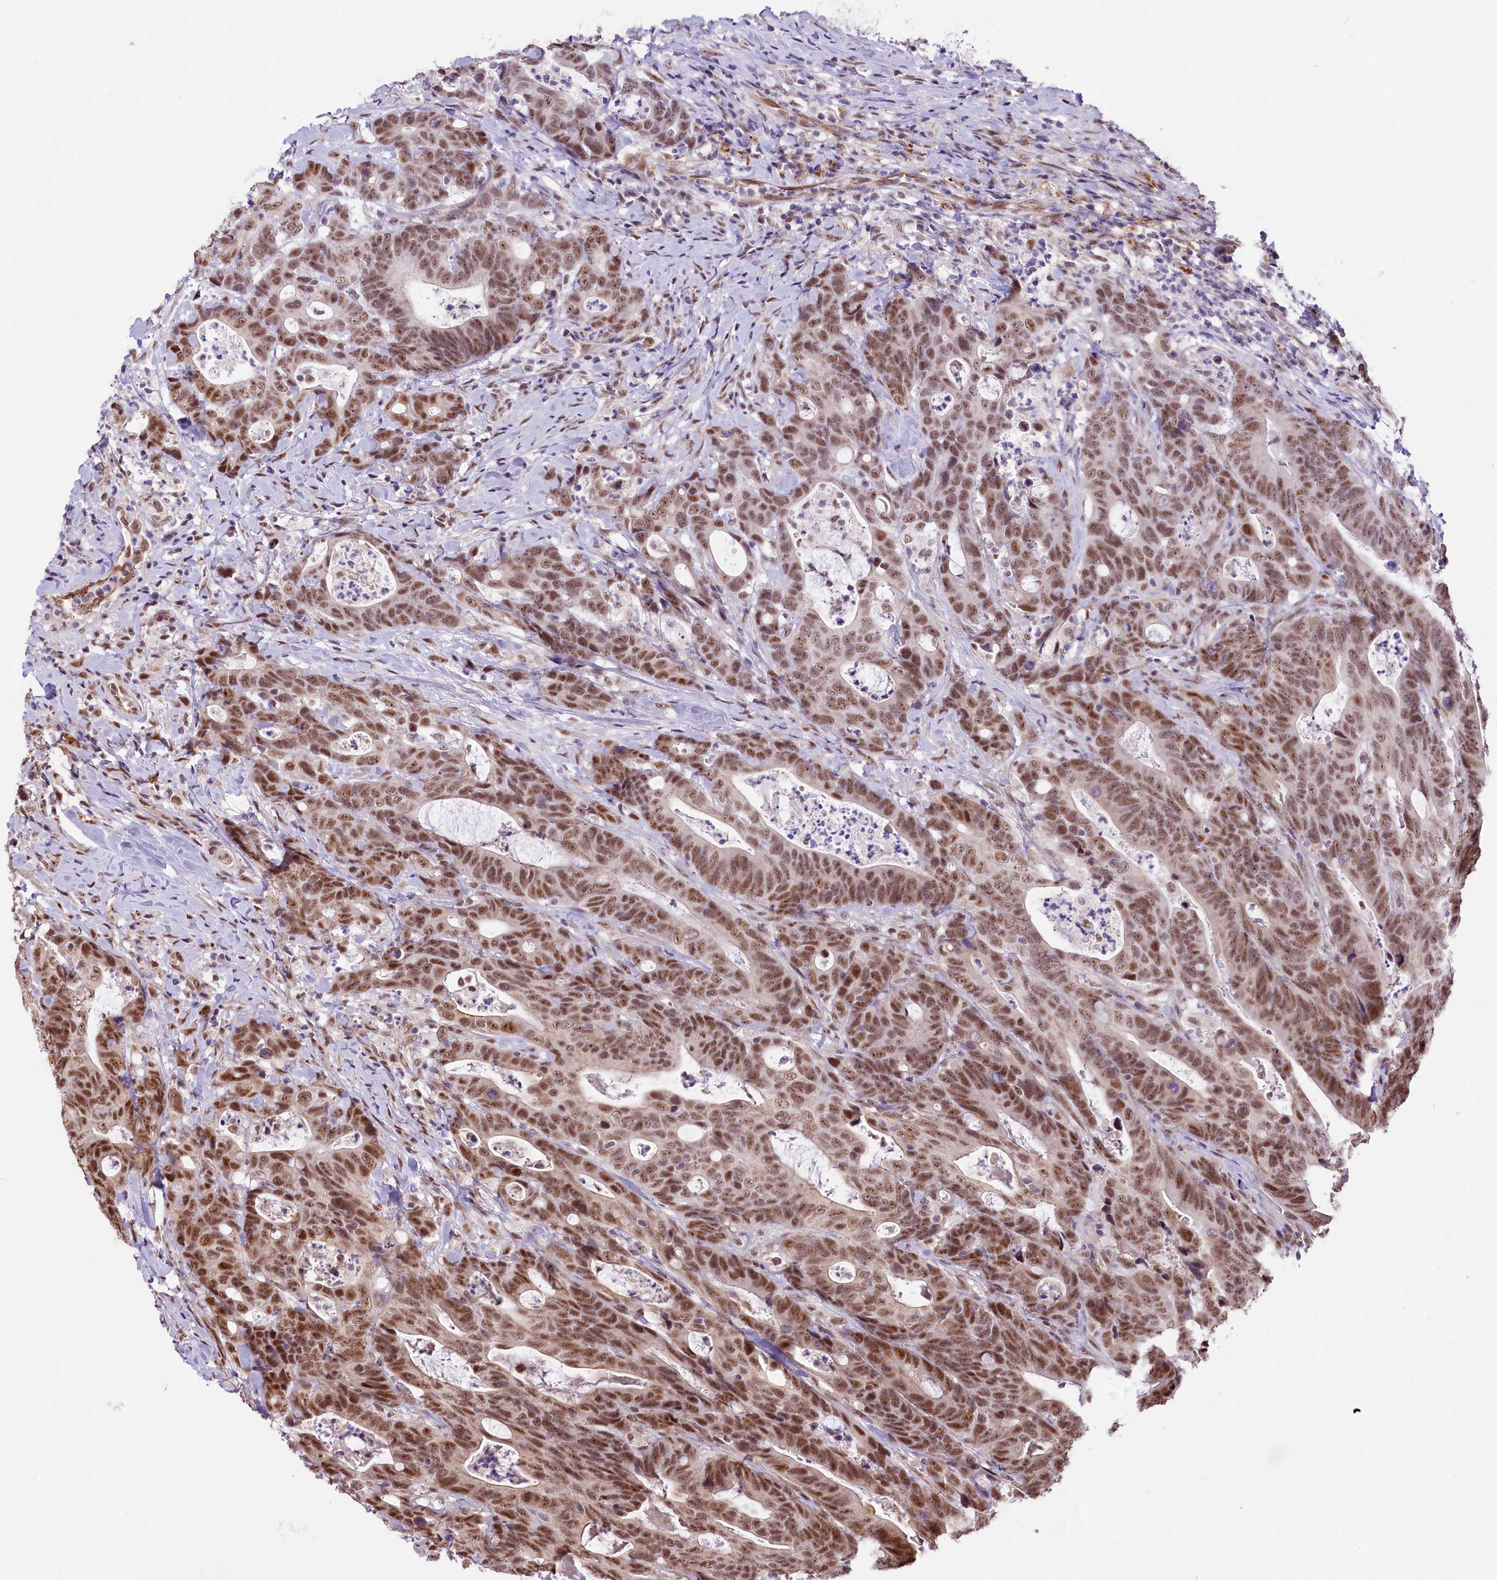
{"staining": {"intensity": "moderate", "quantity": ">75%", "location": "nuclear"}, "tissue": "colorectal cancer", "cell_type": "Tumor cells", "image_type": "cancer", "snomed": [{"axis": "morphology", "description": "Adenocarcinoma, NOS"}, {"axis": "topography", "description": "Colon"}], "caption": "Immunohistochemistry of colorectal cancer displays medium levels of moderate nuclear expression in approximately >75% of tumor cells.", "gene": "MRPL54", "patient": {"sex": "female", "age": 82}}